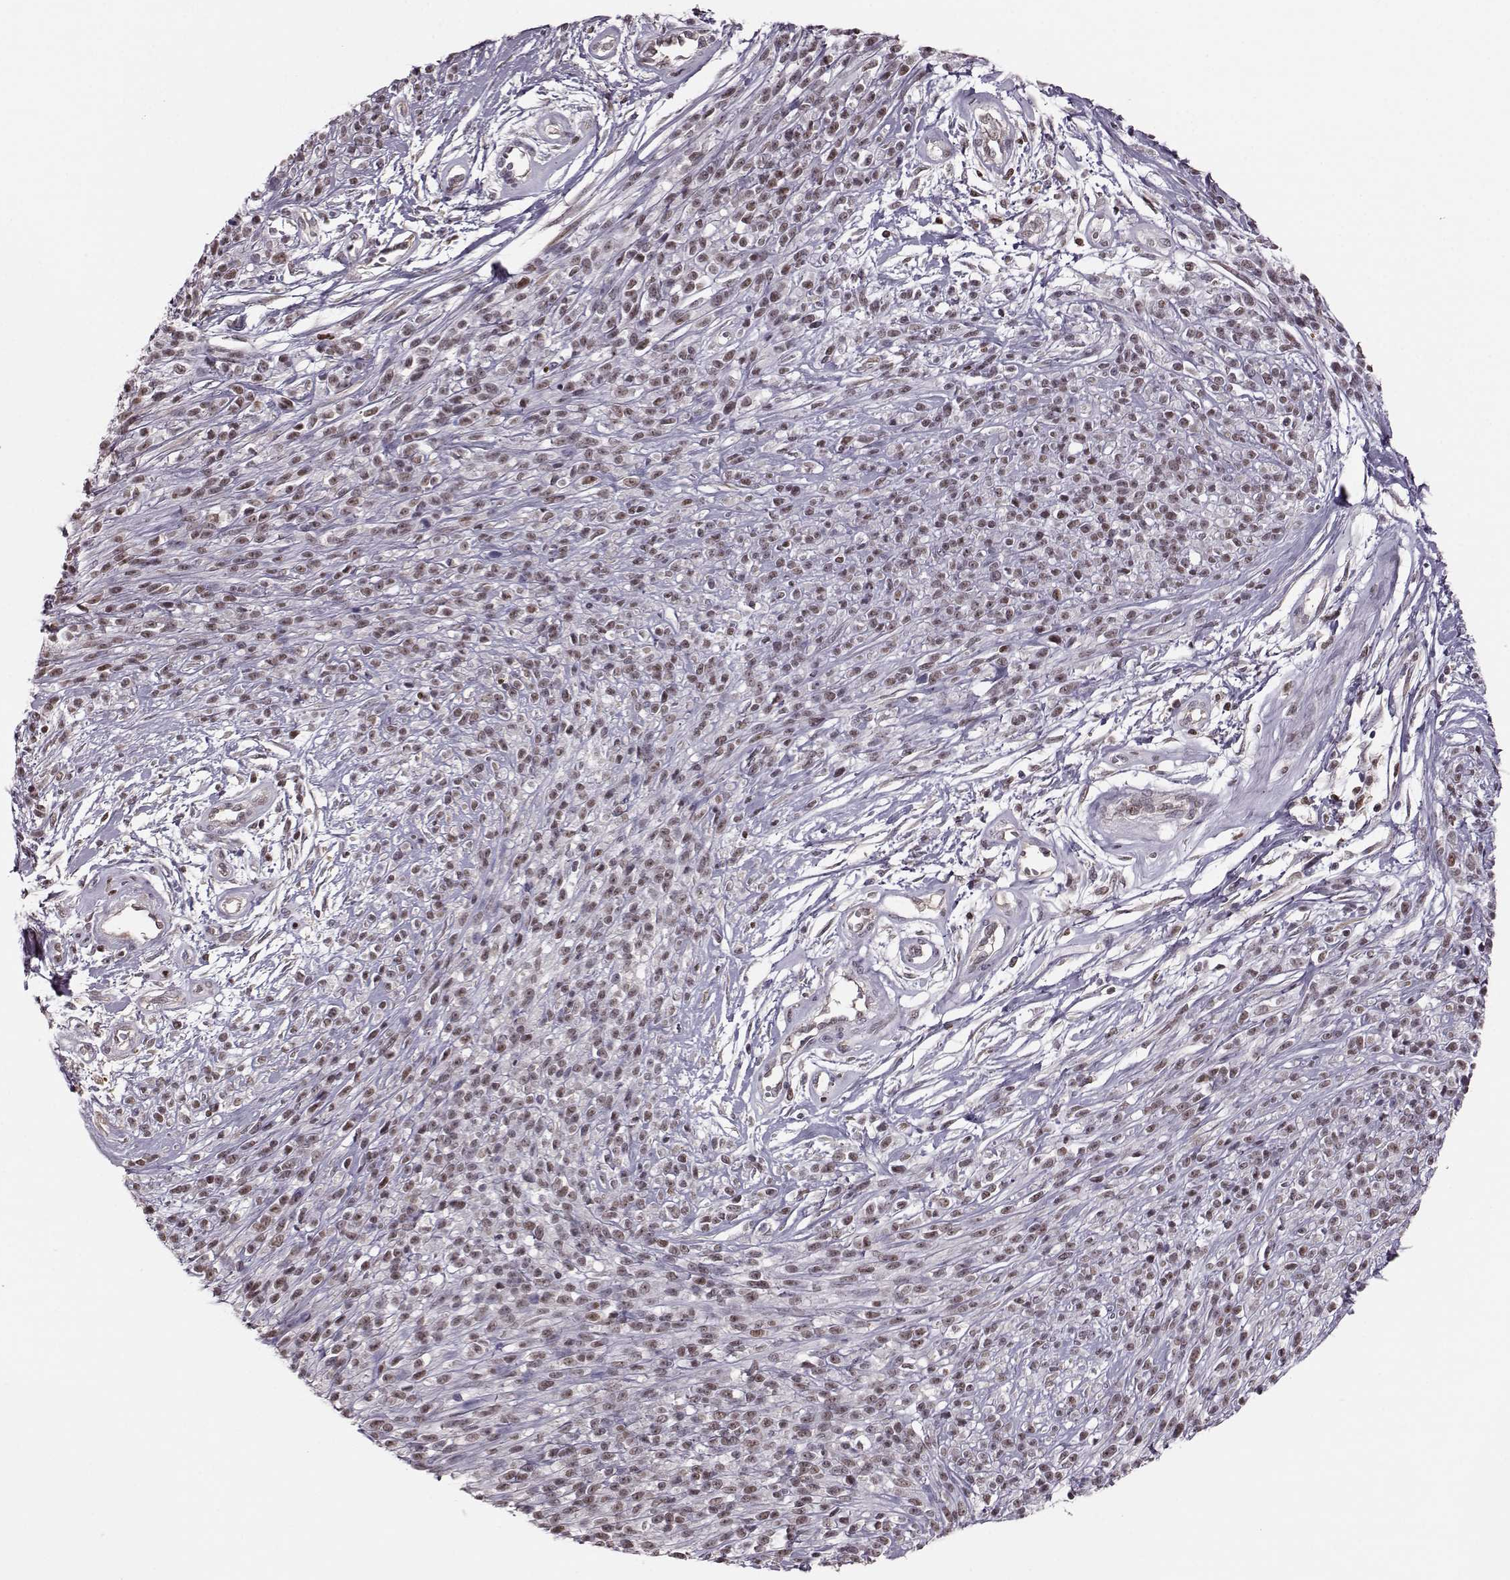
{"staining": {"intensity": "weak", "quantity": ">75%", "location": "nuclear"}, "tissue": "melanoma", "cell_type": "Tumor cells", "image_type": "cancer", "snomed": [{"axis": "morphology", "description": "Malignant melanoma, NOS"}, {"axis": "topography", "description": "Skin"}, {"axis": "topography", "description": "Skin of trunk"}], "caption": "About >75% of tumor cells in melanoma reveal weak nuclear protein positivity as visualized by brown immunohistochemical staining.", "gene": "KLF6", "patient": {"sex": "male", "age": 74}}